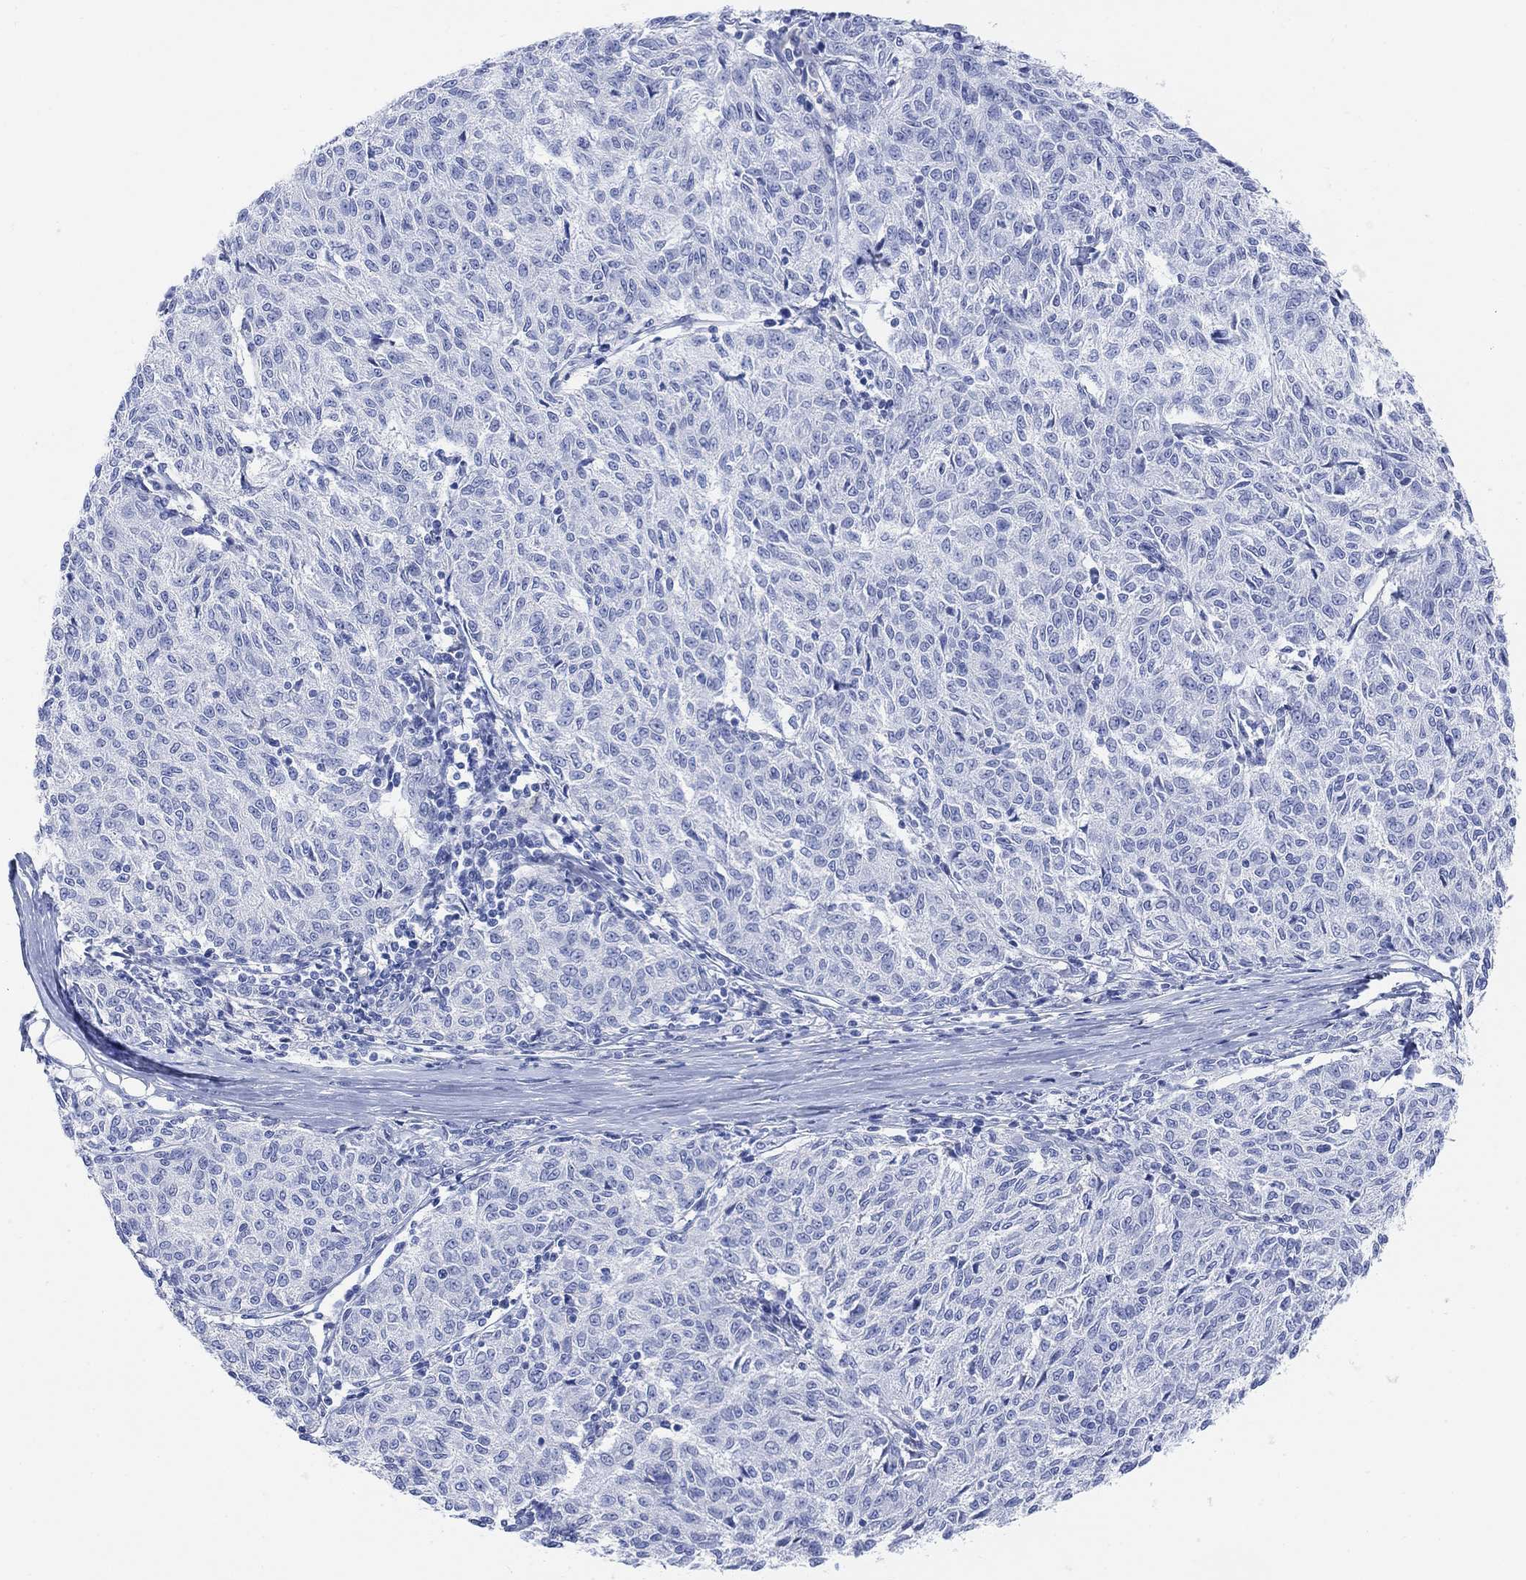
{"staining": {"intensity": "negative", "quantity": "none", "location": "none"}, "tissue": "melanoma", "cell_type": "Tumor cells", "image_type": "cancer", "snomed": [{"axis": "morphology", "description": "Malignant melanoma, NOS"}, {"axis": "topography", "description": "Skin"}], "caption": "The immunohistochemistry photomicrograph has no significant expression in tumor cells of melanoma tissue.", "gene": "GNG13", "patient": {"sex": "female", "age": 72}}